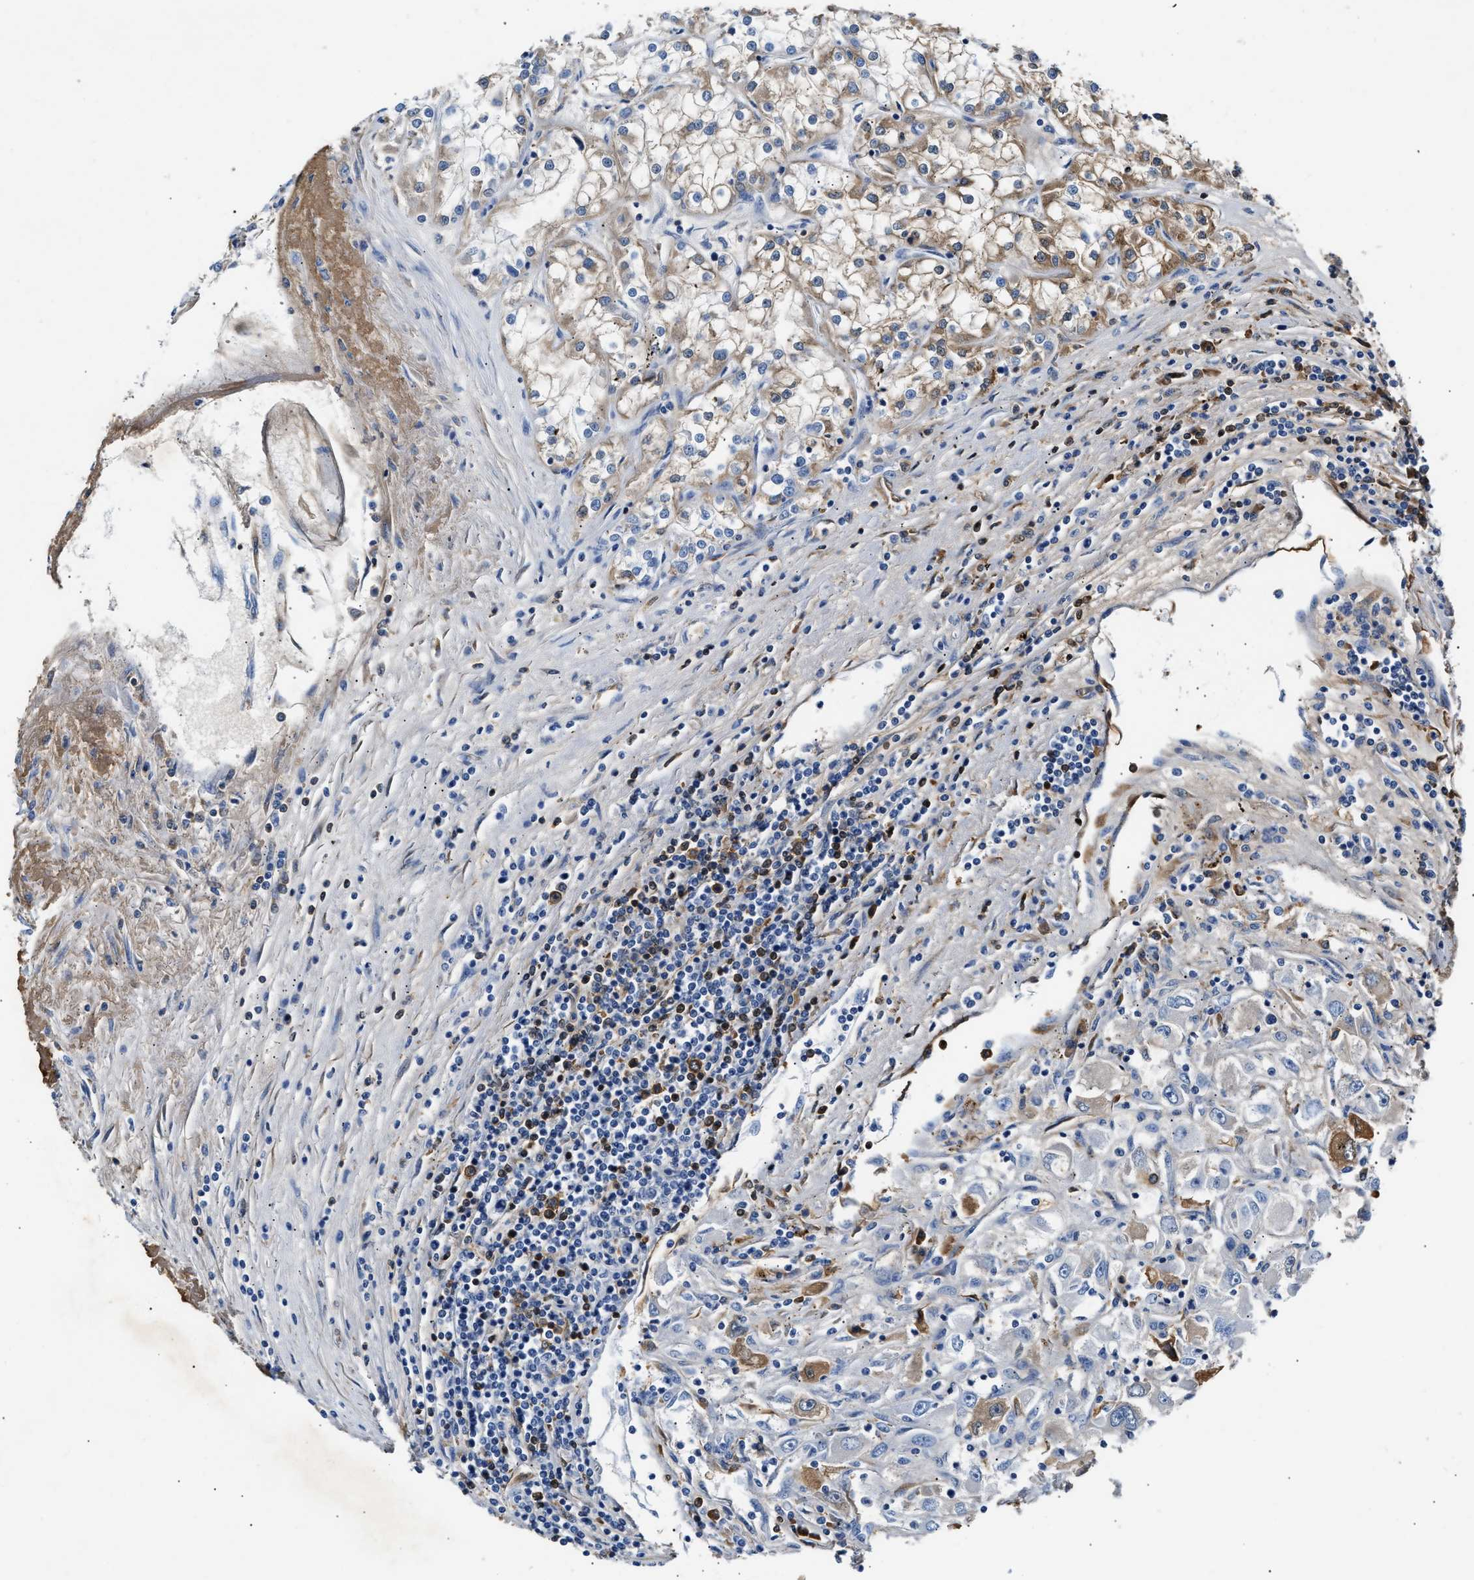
{"staining": {"intensity": "moderate", "quantity": "25%-75%", "location": "cytoplasmic/membranous"}, "tissue": "renal cancer", "cell_type": "Tumor cells", "image_type": "cancer", "snomed": [{"axis": "morphology", "description": "Adenocarcinoma, NOS"}, {"axis": "topography", "description": "Kidney"}], "caption": "Immunohistochemical staining of human renal cancer (adenocarcinoma) reveals medium levels of moderate cytoplasmic/membranous protein staining in approximately 25%-75% of tumor cells.", "gene": "TUT7", "patient": {"sex": "female", "age": 52}}